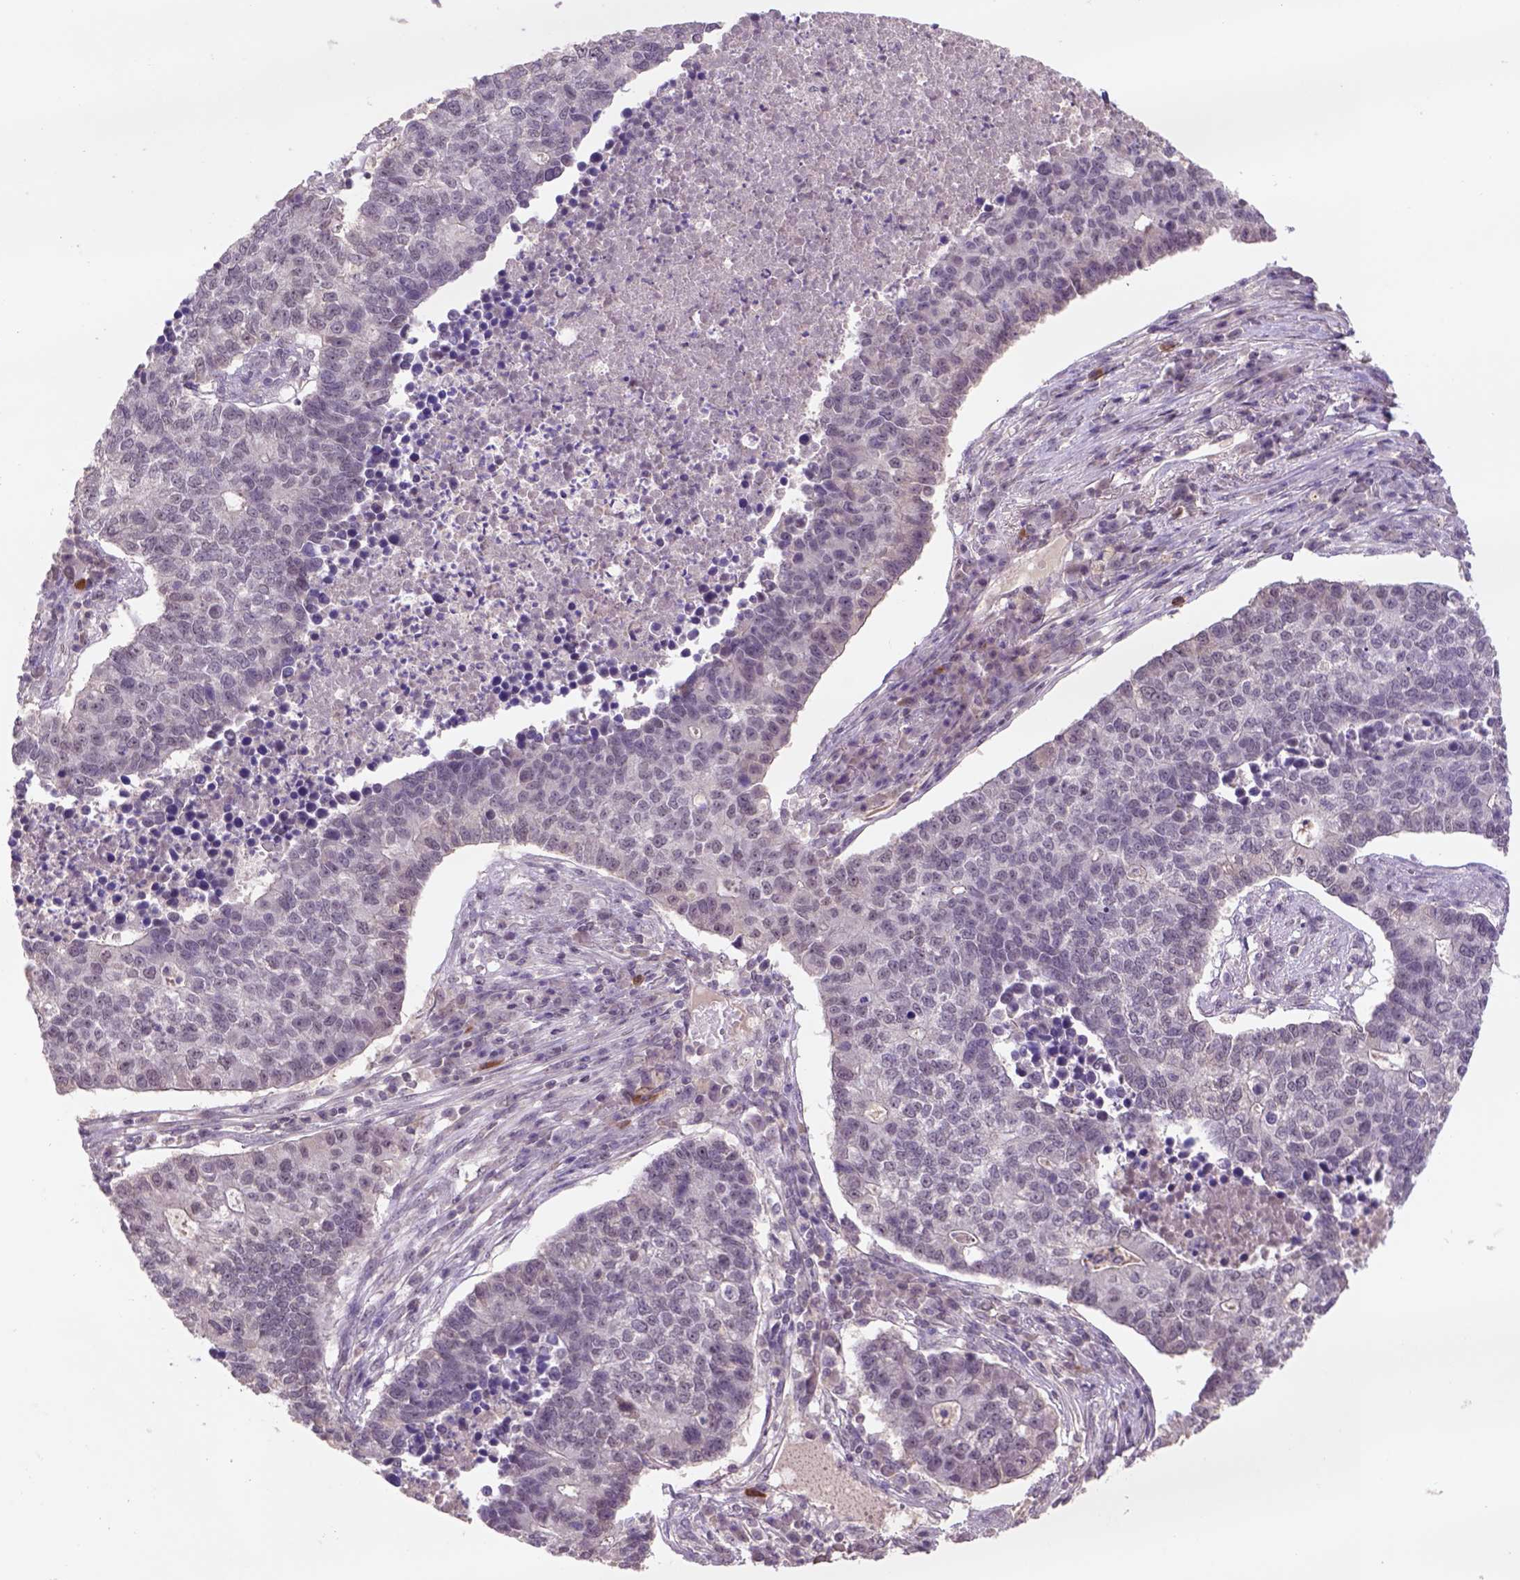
{"staining": {"intensity": "weak", "quantity": ">75%", "location": "cytoplasmic/membranous,nuclear"}, "tissue": "lung cancer", "cell_type": "Tumor cells", "image_type": "cancer", "snomed": [{"axis": "morphology", "description": "Adenocarcinoma, NOS"}, {"axis": "topography", "description": "Lung"}], "caption": "This is a photomicrograph of IHC staining of lung adenocarcinoma, which shows weak expression in the cytoplasmic/membranous and nuclear of tumor cells.", "gene": "SCML4", "patient": {"sex": "male", "age": 57}}